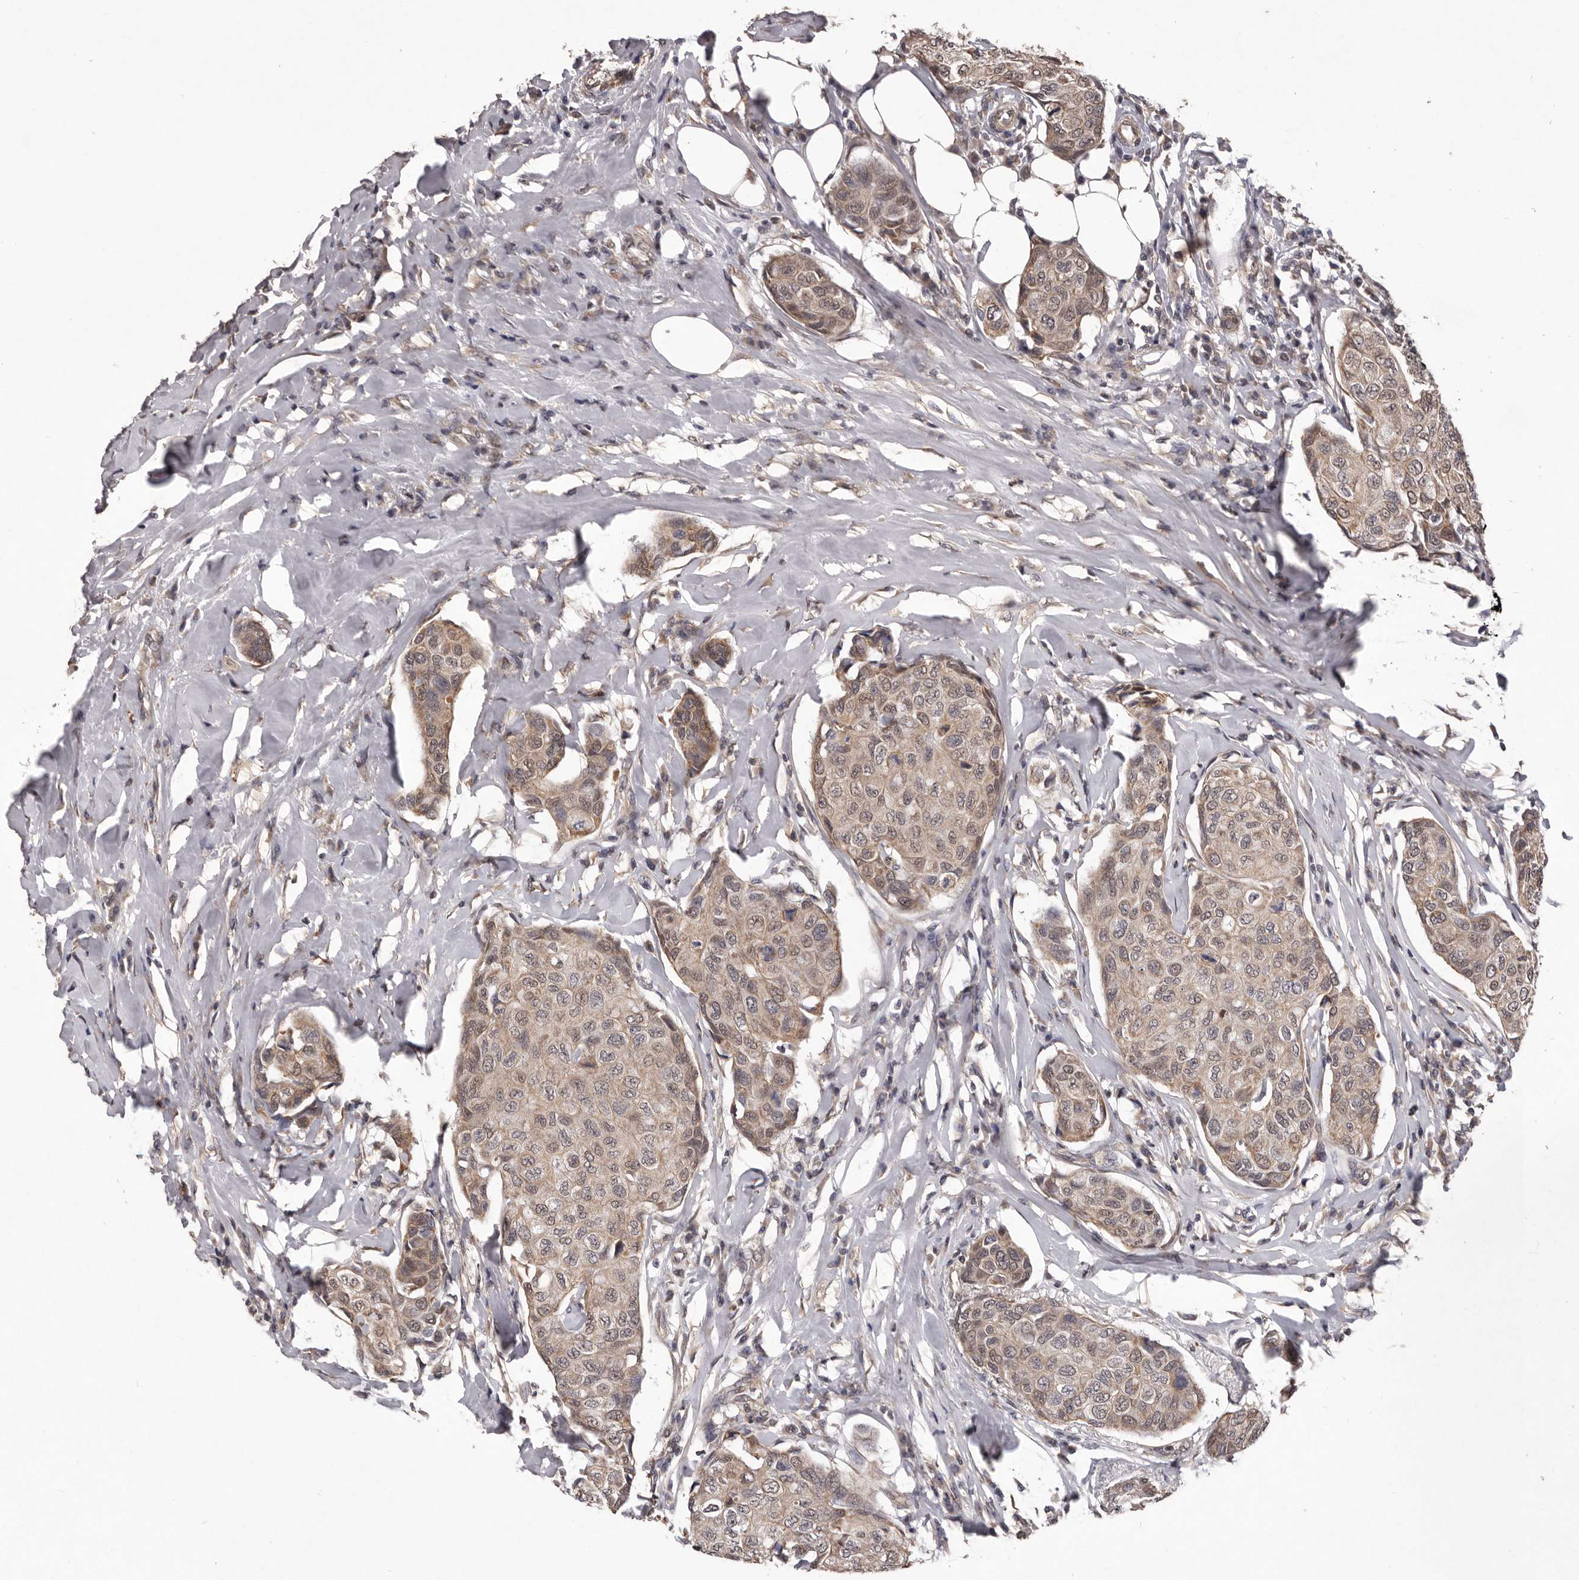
{"staining": {"intensity": "weak", "quantity": ">75%", "location": "cytoplasmic/membranous,nuclear"}, "tissue": "breast cancer", "cell_type": "Tumor cells", "image_type": "cancer", "snomed": [{"axis": "morphology", "description": "Duct carcinoma"}, {"axis": "topography", "description": "Breast"}], "caption": "This is a micrograph of immunohistochemistry staining of infiltrating ductal carcinoma (breast), which shows weak positivity in the cytoplasmic/membranous and nuclear of tumor cells.", "gene": "CELF3", "patient": {"sex": "female", "age": 80}}